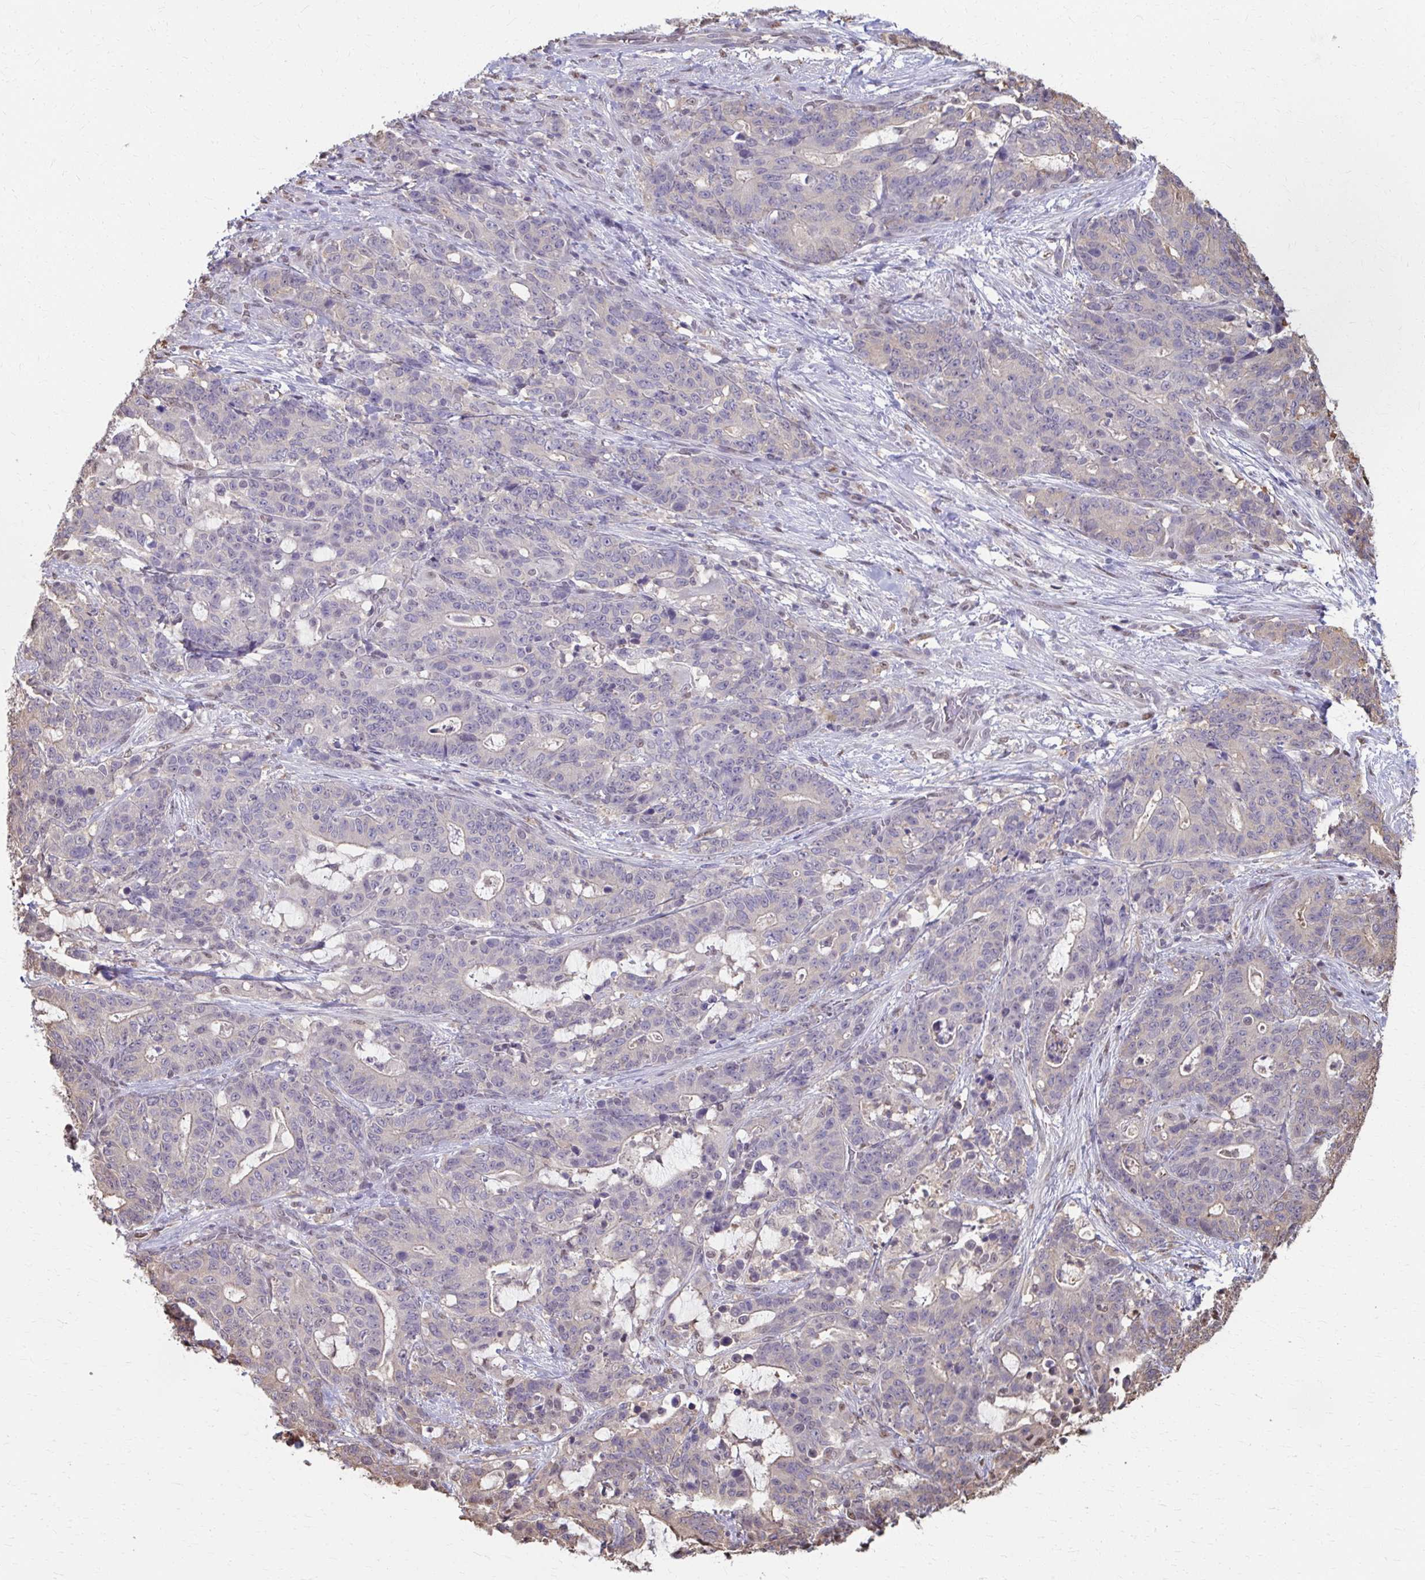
{"staining": {"intensity": "negative", "quantity": "none", "location": "none"}, "tissue": "stomach cancer", "cell_type": "Tumor cells", "image_type": "cancer", "snomed": [{"axis": "morphology", "description": "Normal tissue, NOS"}, {"axis": "morphology", "description": "Adenocarcinoma, NOS"}, {"axis": "topography", "description": "Stomach"}], "caption": "Tumor cells show no significant protein positivity in adenocarcinoma (stomach).", "gene": "ING4", "patient": {"sex": "female", "age": 64}}